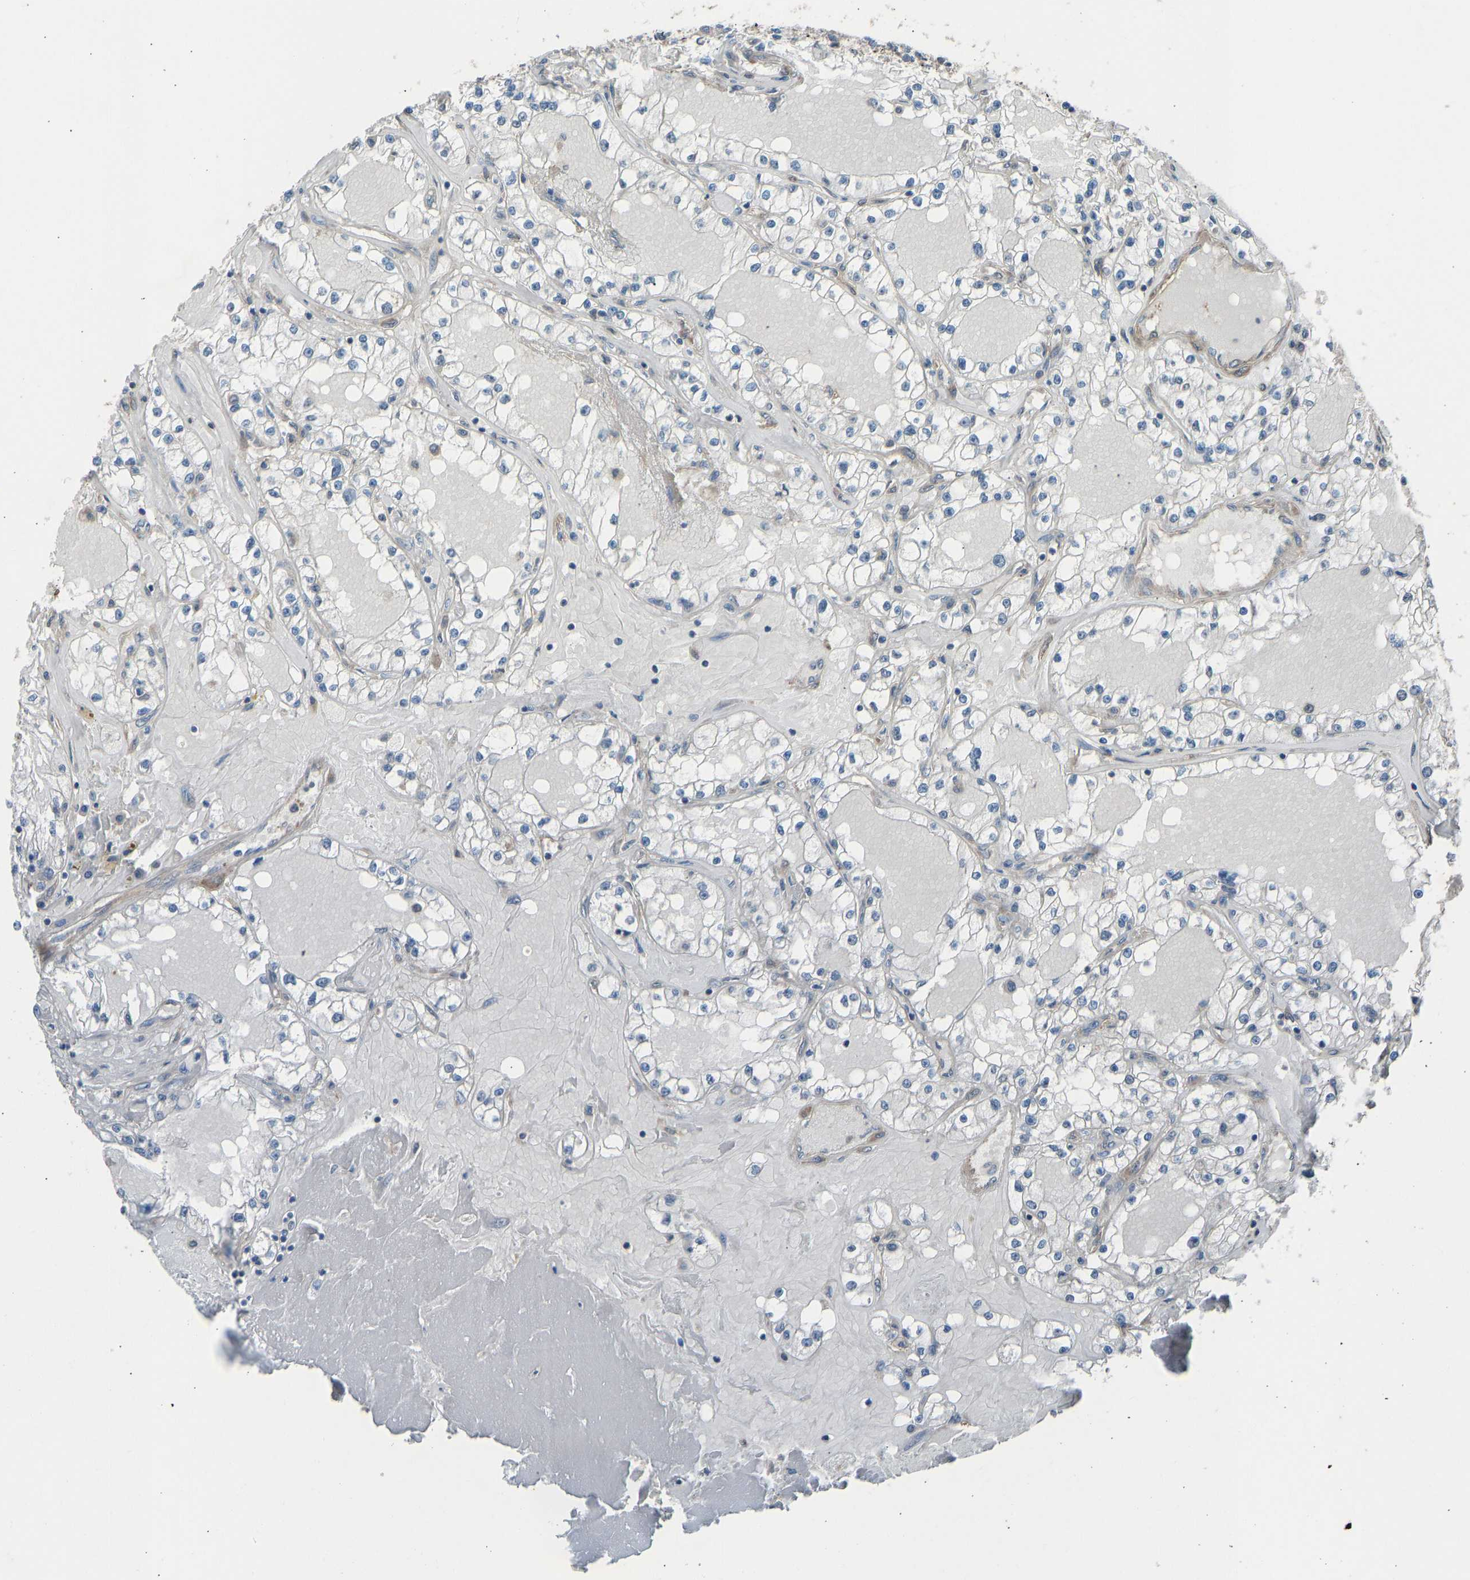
{"staining": {"intensity": "negative", "quantity": "none", "location": "none"}, "tissue": "renal cancer", "cell_type": "Tumor cells", "image_type": "cancer", "snomed": [{"axis": "morphology", "description": "Adenocarcinoma, NOS"}, {"axis": "topography", "description": "Kidney"}], "caption": "Tumor cells are negative for brown protein staining in renal cancer.", "gene": "SLC43A1", "patient": {"sex": "male", "age": 56}}